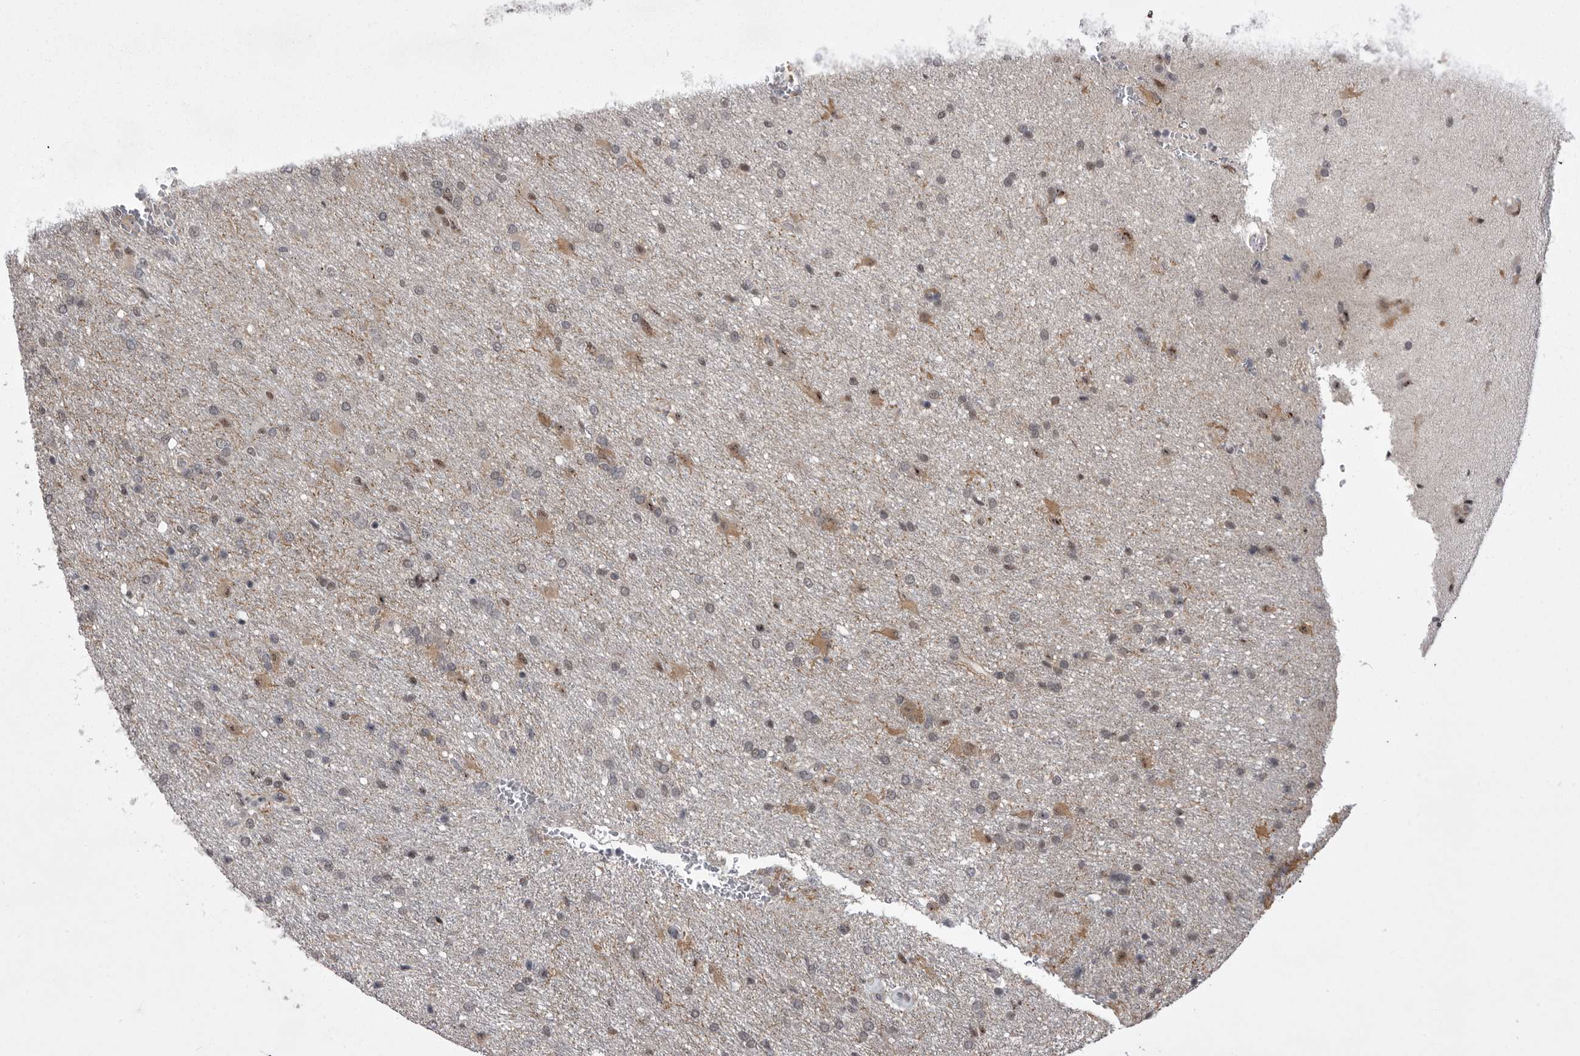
{"staining": {"intensity": "weak", "quantity": "25%-75%", "location": "cytoplasmic/membranous,nuclear"}, "tissue": "glioma", "cell_type": "Tumor cells", "image_type": "cancer", "snomed": [{"axis": "morphology", "description": "Glioma, malignant, High grade"}, {"axis": "topography", "description": "Brain"}], "caption": "Immunohistochemical staining of glioma displays weak cytoplasmic/membranous and nuclear protein staining in about 25%-75% of tumor cells.", "gene": "PRPF3", "patient": {"sex": "female", "age": 57}}